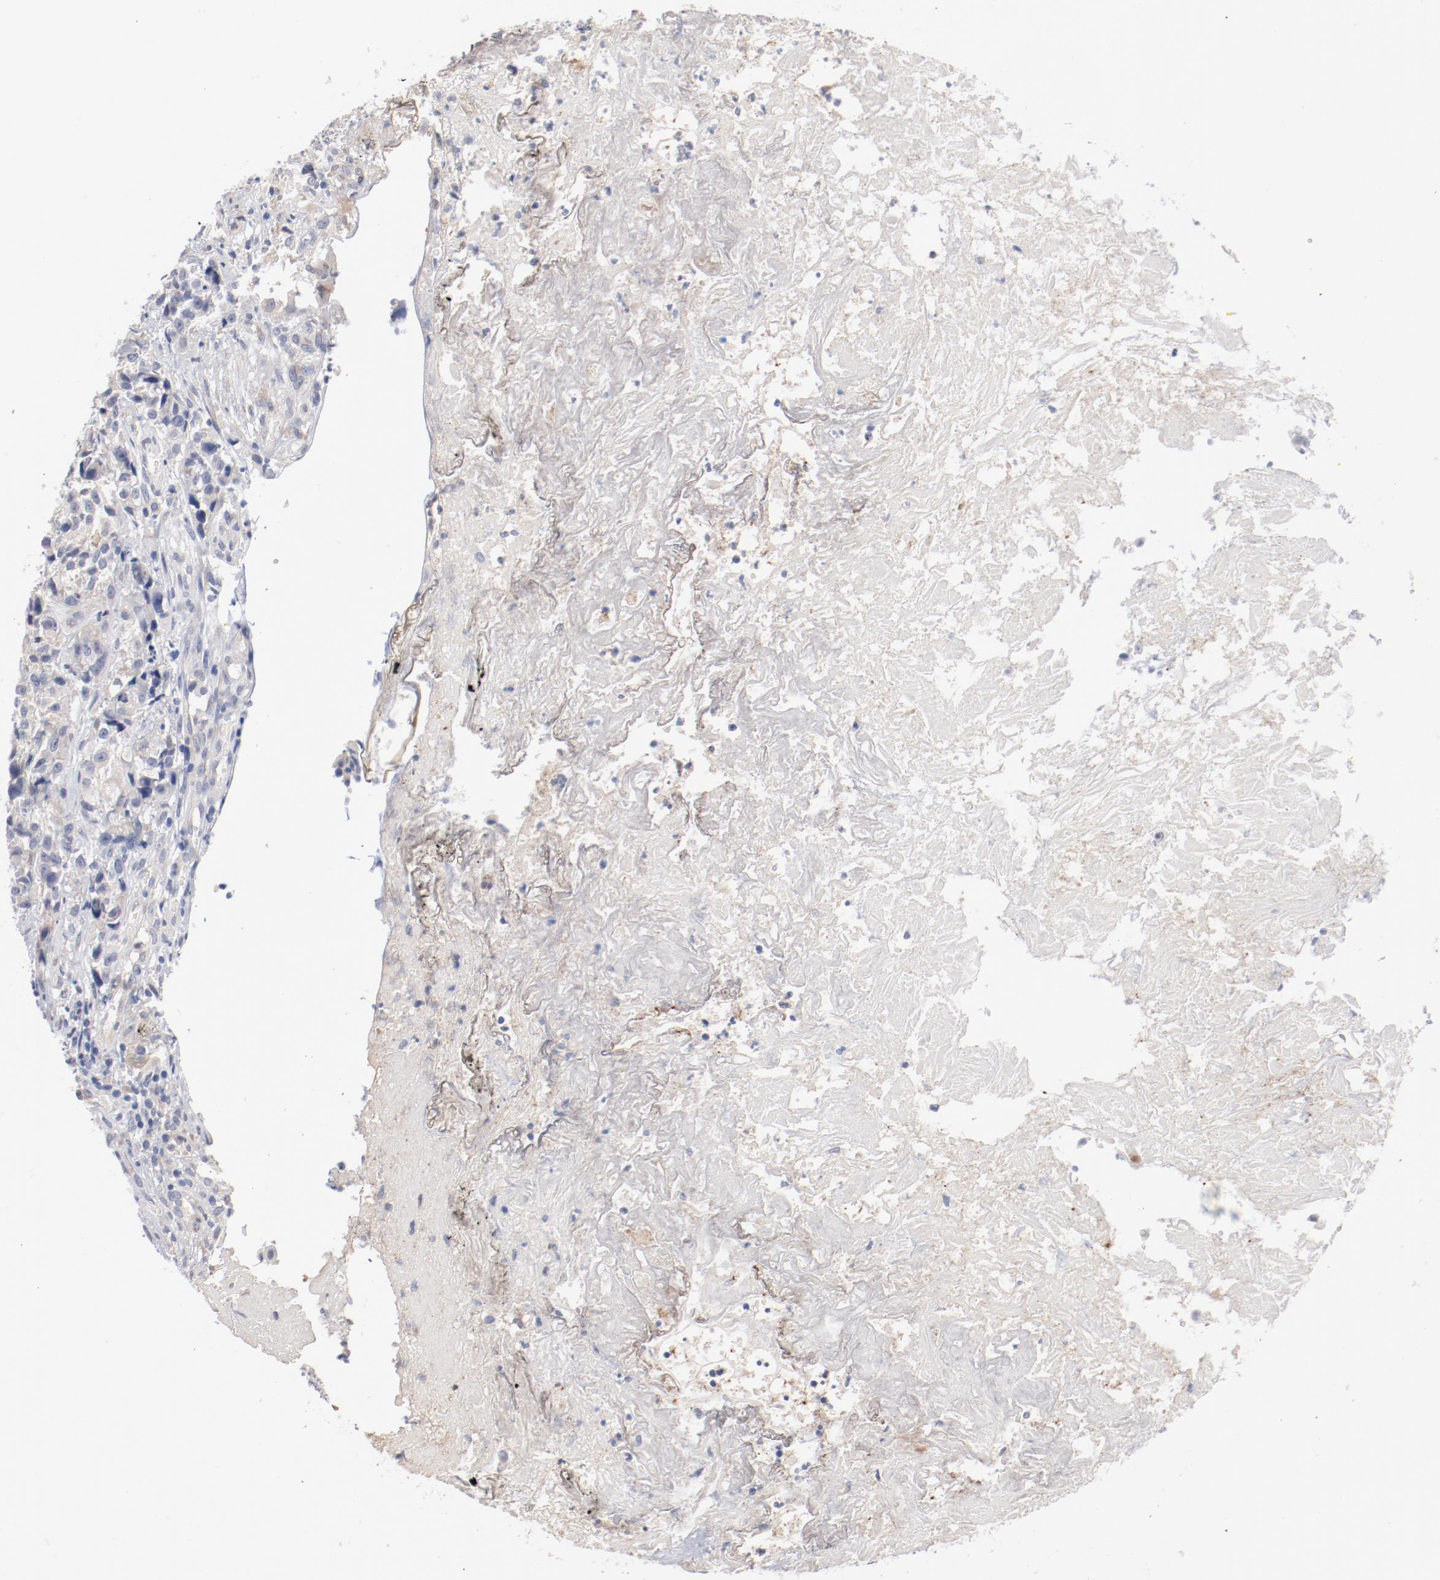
{"staining": {"intensity": "negative", "quantity": "none", "location": "none"}, "tissue": "urothelial cancer", "cell_type": "Tumor cells", "image_type": "cancer", "snomed": [{"axis": "morphology", "description": "Urothelial carcinoma, High grade"}, {"axis": "topography", "description": "Urinary bladder"}], "caption": "DAB immunohistochemical staining of human urothelial carcinoma (high-grade) demonstrates no significant expression in tumor cells.", "gene": "AK7", "patient": {"sex": "female", "age": 81}}